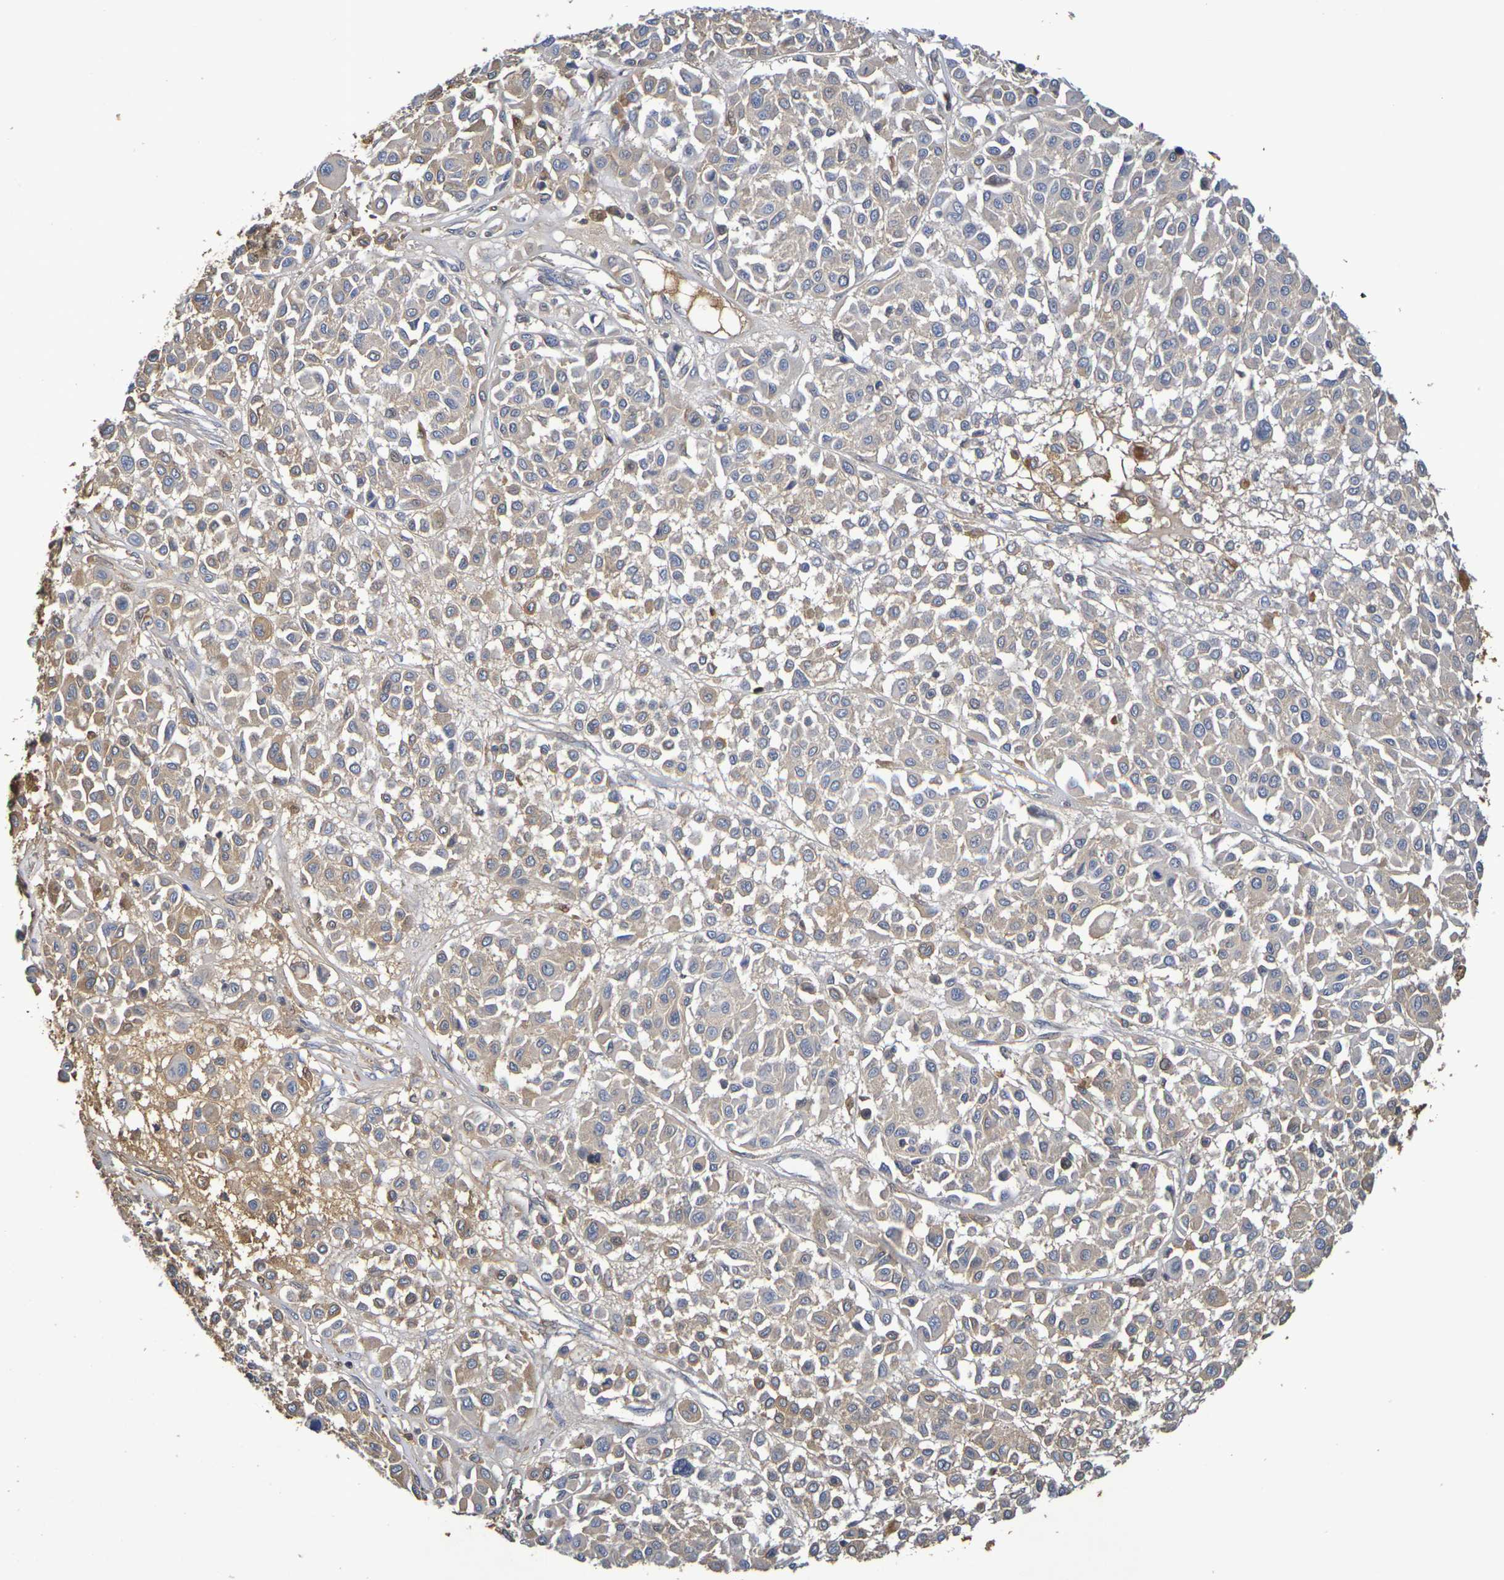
{"staining": {"intensity": "moderate", "quantity": ">75%", "location": "cytoplasmic/membranous"}, "tissue": "melanoma", "cell_type": "Tumor cells", "image_type": "cancer", "snomed": [{"axis": "morphology", "description": "Malignant melanoma, Metastatic site"}, {"axis": "topography", "description": "Soft tissue"}], "caption": "Moderate cytoplasmic/membranous expression is identified in approximately >75% of tumor cells in melanoma.", "gene": "TERF2", "patient": {"sex": "male", "age": 41}}